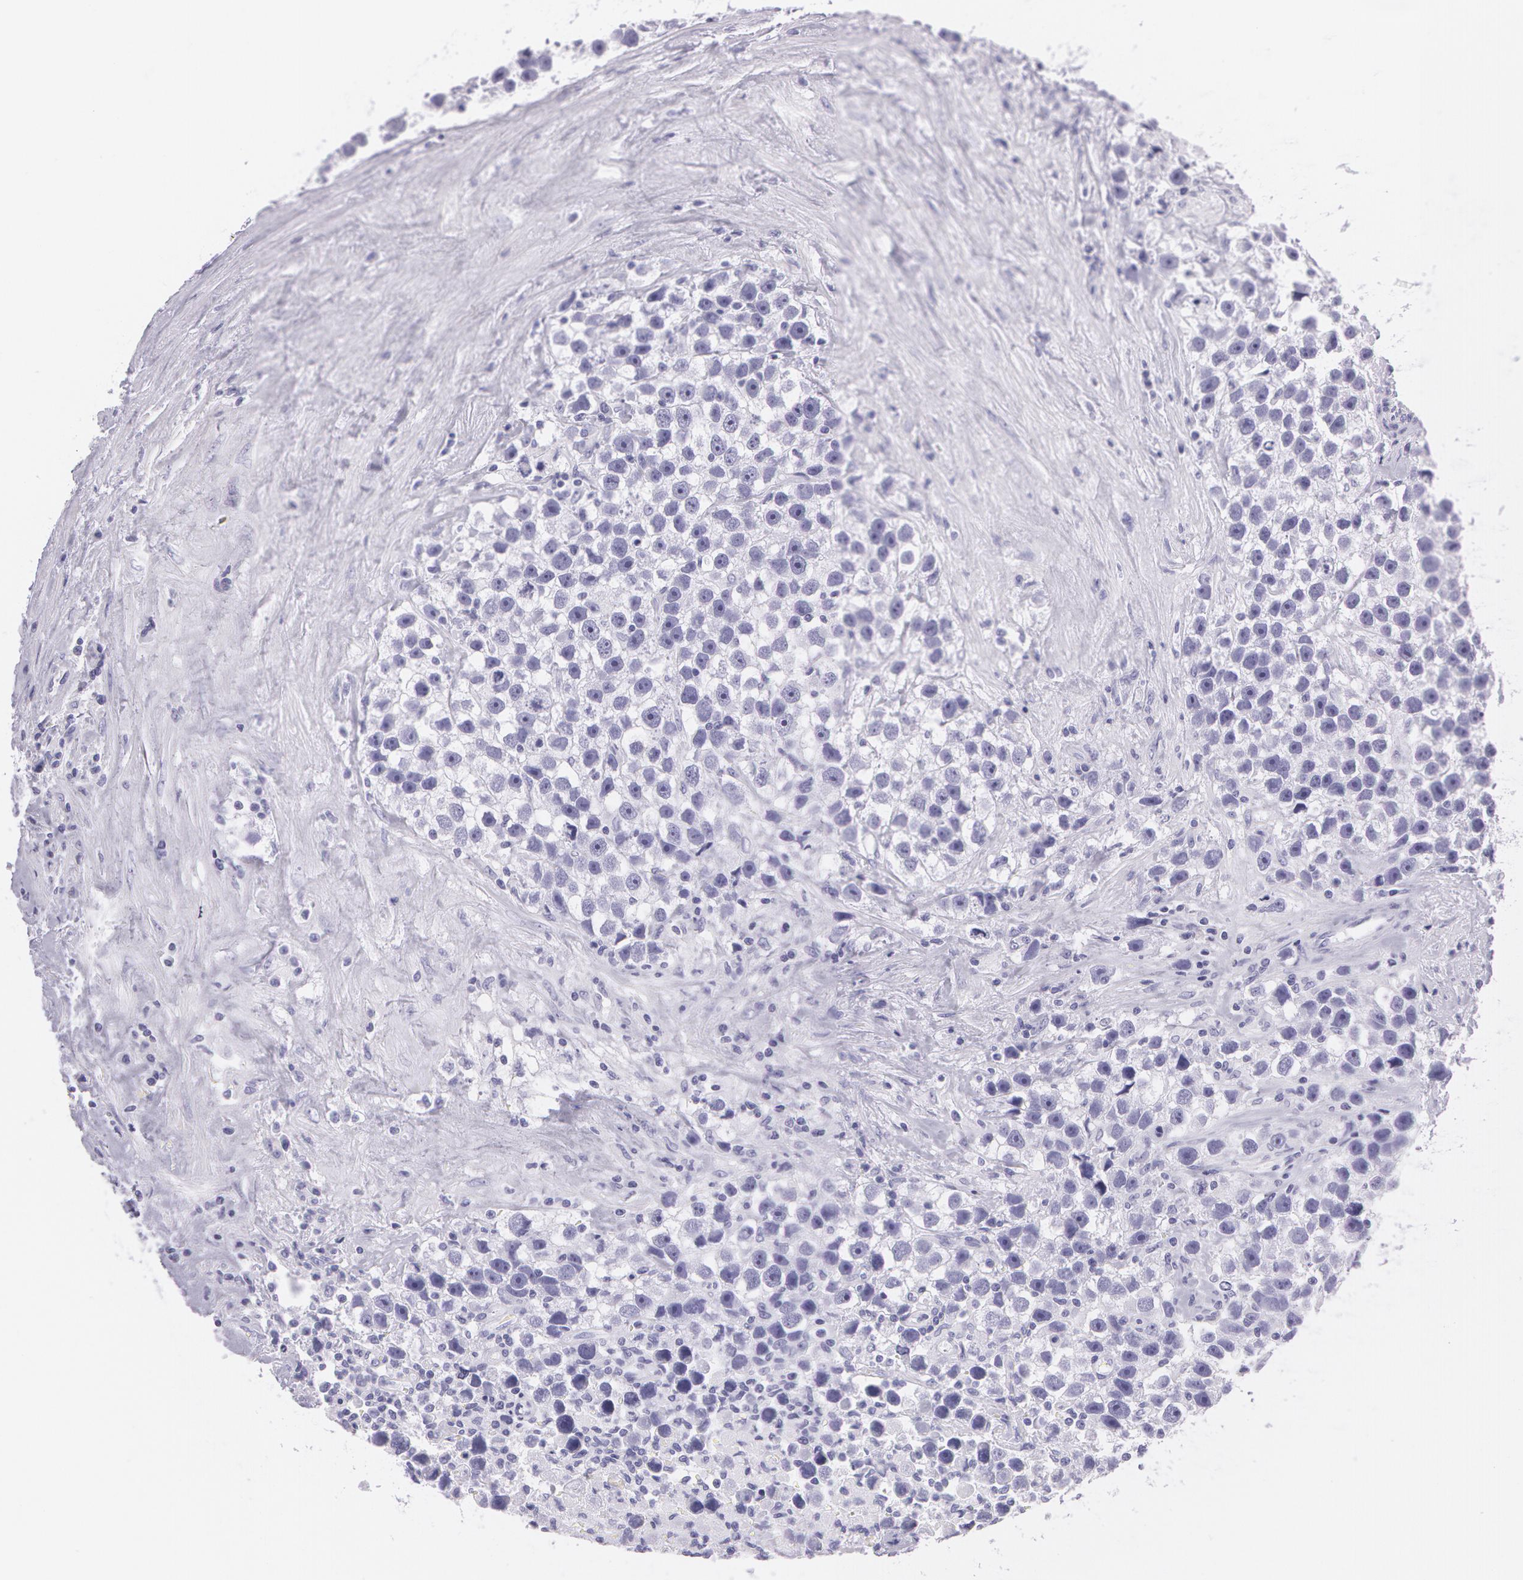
{"staining": {"intensity": "negative", "quantity": "none", "location": "none"}, "tissue": "testis cancer", "cell_type": "Tumor cells", "image_type": "cancer", "snomed": [{"axis": "morphology", "description": "Seminoma, NOS"}, {"axis": "topography", "description": "Testis"}], "caption": "Tumor cells show no significant protein positivity in seminoma (testis). The staining was performed using DAB to visualize the protein expression in brown, while the nuclei were stained in blue with hematoxylin (Magnification: 20x).", "gene": "SNCG", "patient": {"sex": "male", "age": 43}}